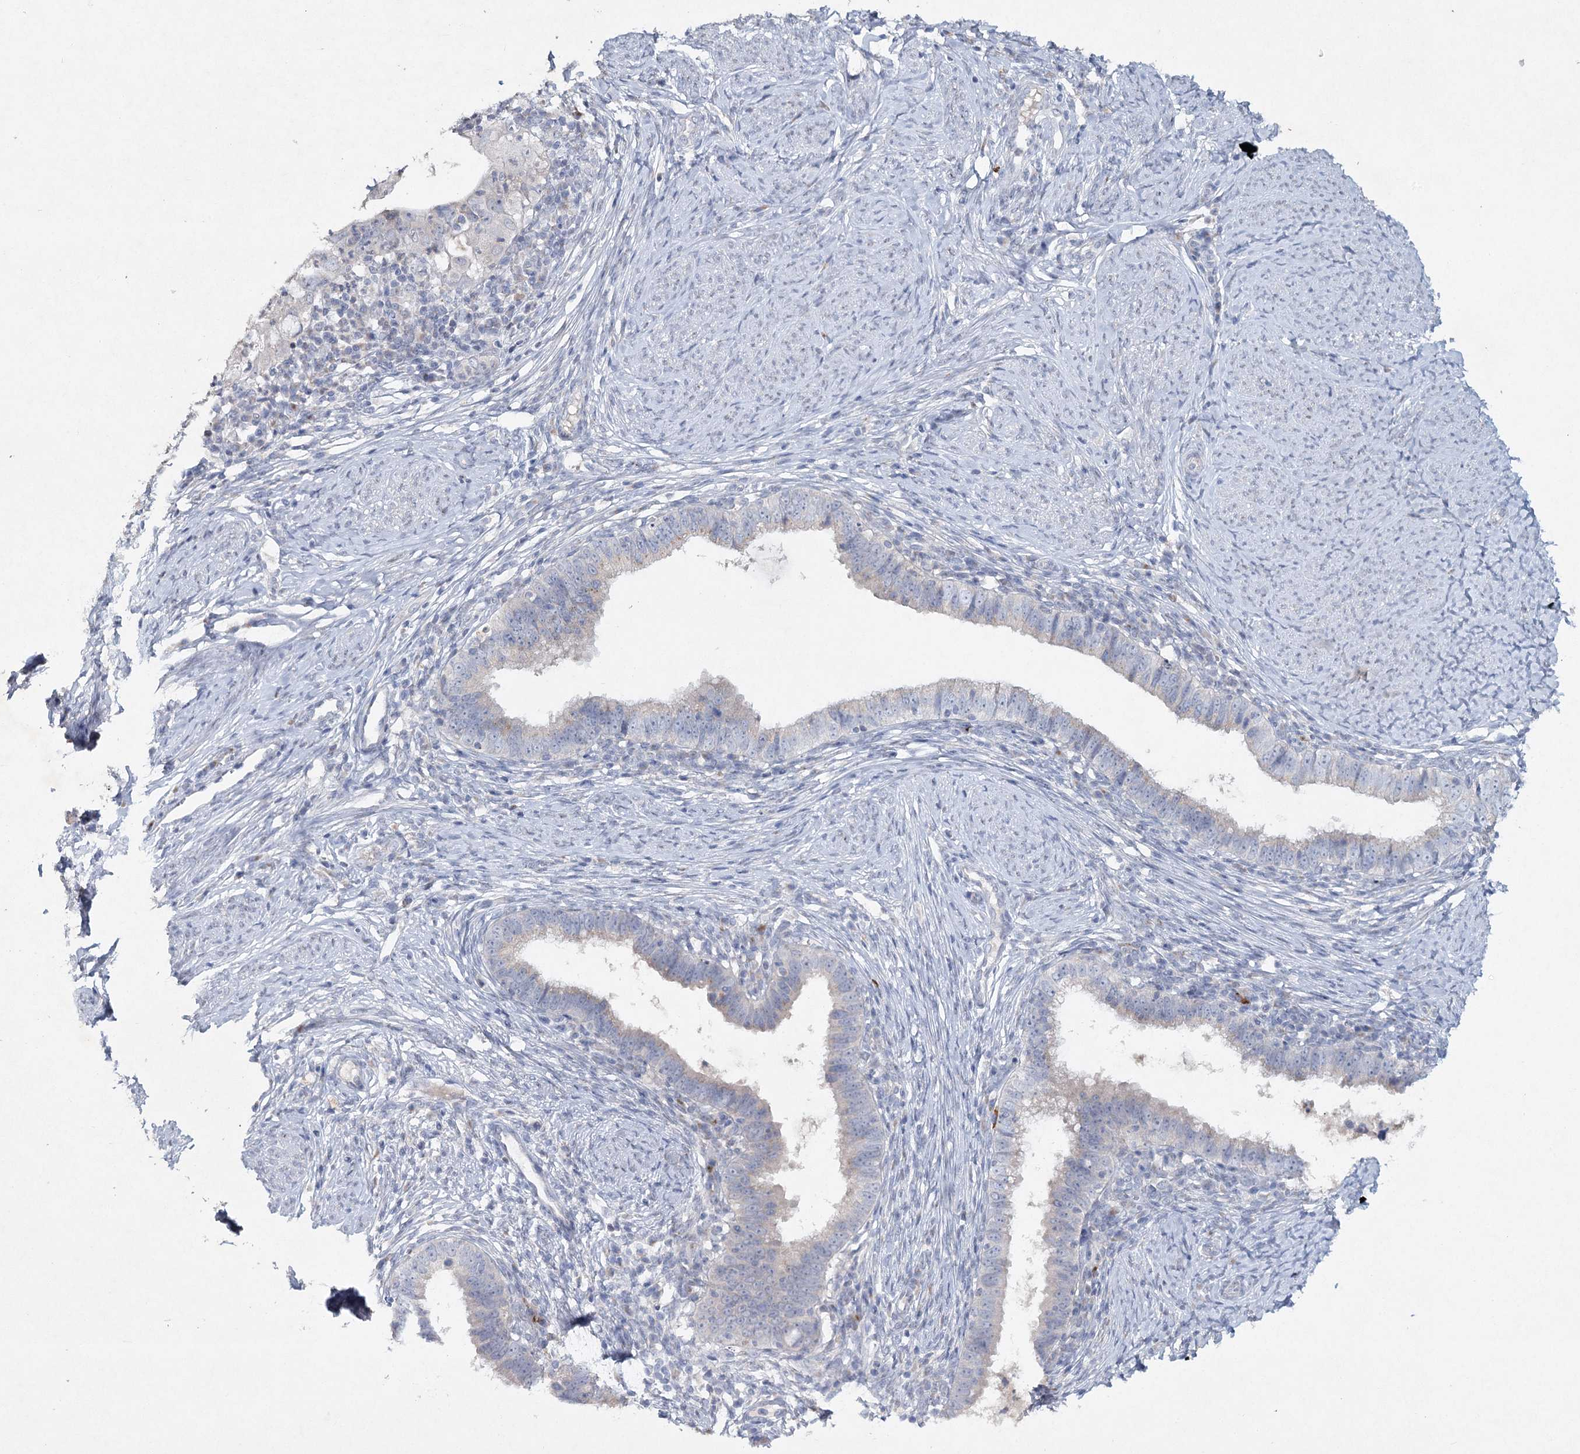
{"staining": {"intensity": "negative", "quantity": "none", "location": "none"}, "tissue": "cervical cancer", "cell_type": "Tumor cells", "image_type": "cancer", "snomed": [{"axis": "morphology", "description": "Adenocarcinoma, NOS"}, {"axis": "topography", "description": "Cervix"}], "caption": "Human adenocarcinoma (cervical) stained for a protein using IHC displays no expression in tumor cells.", "gene": "RFX6", "patient": {"sex": "female", "age": 36}}